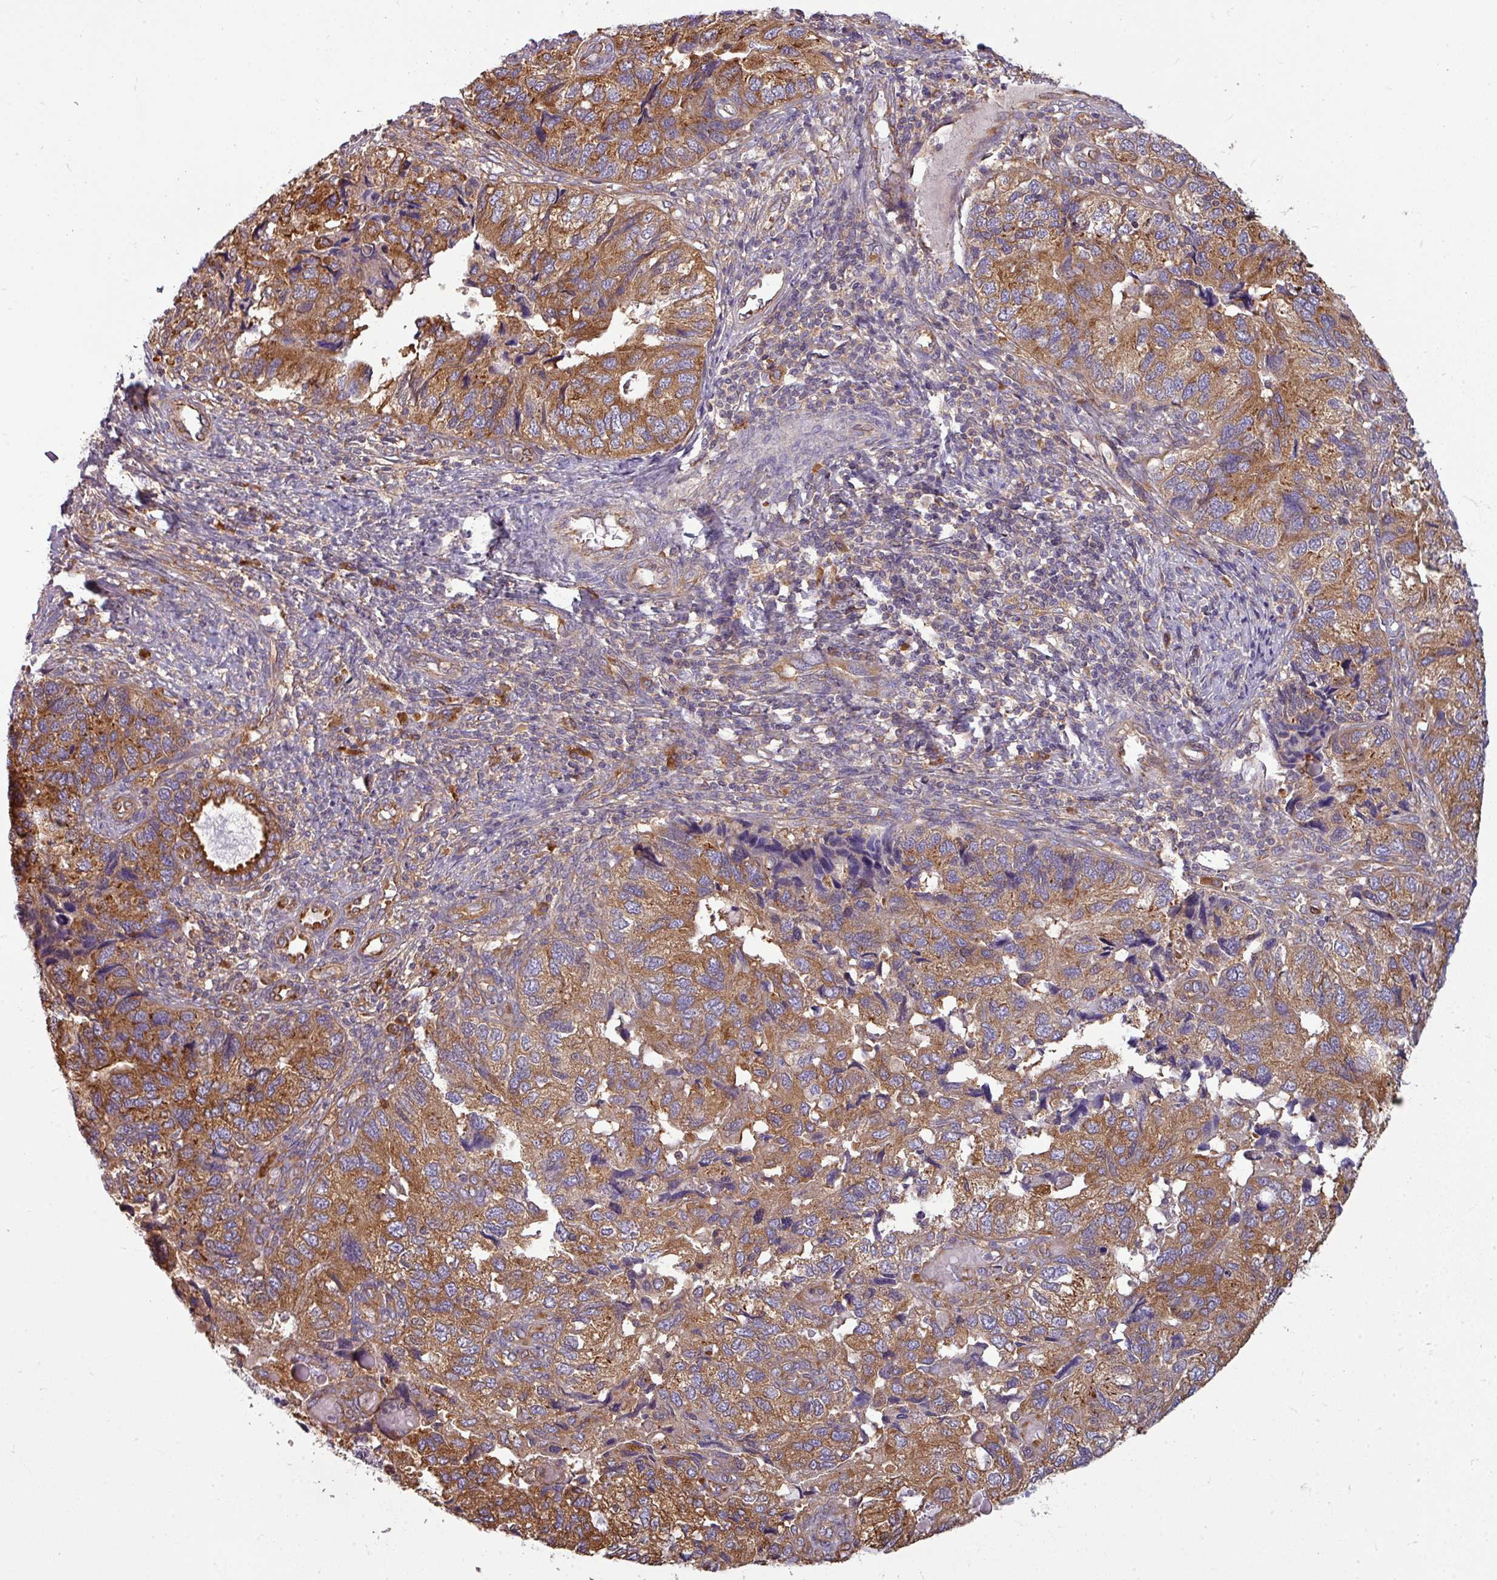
{"staining": {"intensity": "moderate", "quantity": ">75%", "location": "cytoplasmic/membranous"}, "tissue": "endometrial cancer", "cell_type": "Tumor cells", "image_type": "cancer", "snomed": [{"axis": "morphology", "description": "Carcinoma, NOS"}, {"axis": "topography", "description": "Uterus"}], "caption": "Immunohistochemical staining of human endometrial cancer (carcinoma) displays medium levels of moderate cytoplasmic/membranous protein expression in about >75% of tumor cells.", "gene": "DNAAF9", "patient": {"sex": "female", "age": 76}}